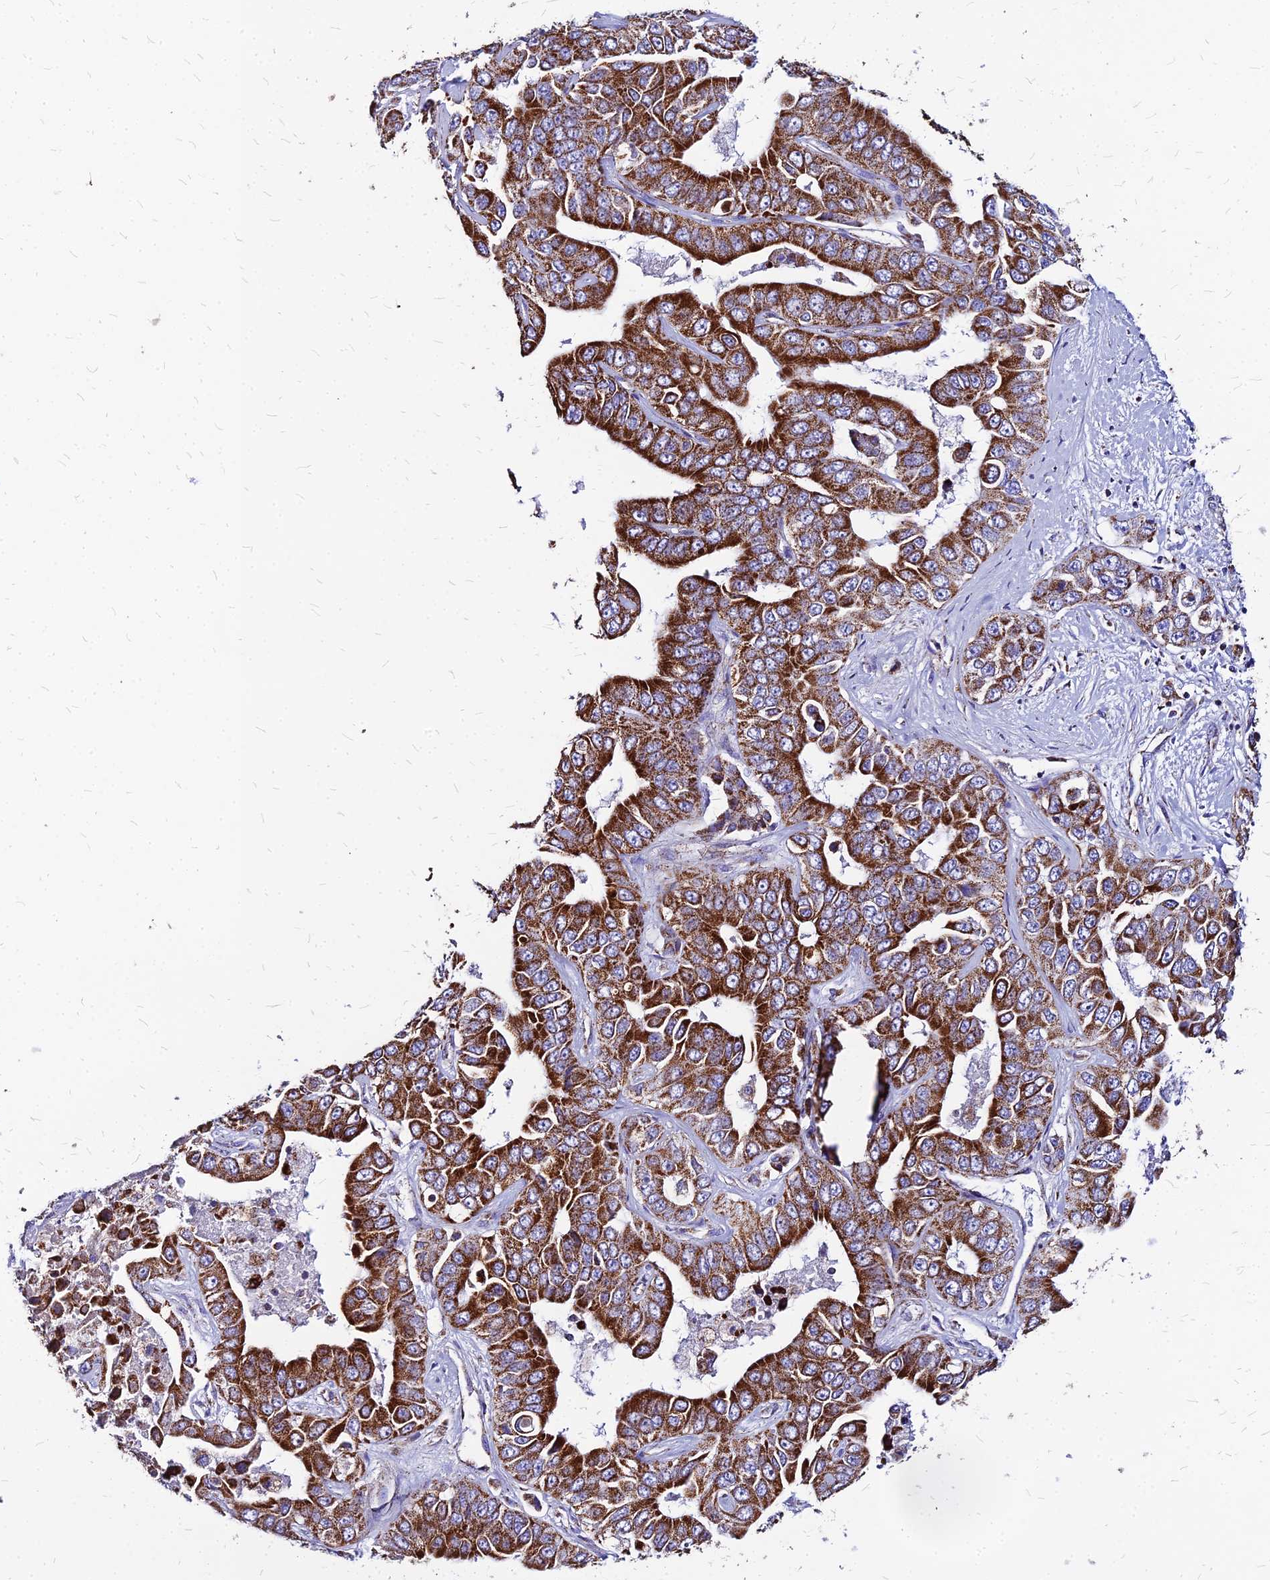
{"staining": {"intensity": "strong", "quantity": ">75%", "location": "cytoplasmic/membranous"}, "tissue": "liver cancer", "cell_type": "Tumor cells", "image_type": "cancer", "snomed": [{"axis": "morphology", "description": "Cholangiocarcinoma"}, {"axis": "topography", "description": "Liver"}], "caption": "Liver cholangiocarcinoma was stained to show a protein in brown. There is high levels of strong cytoplasmic/membranous positivity in about >75% of tumor cells.", "gene": "DLD", "patient": {"sex": "female", "age": 52}}